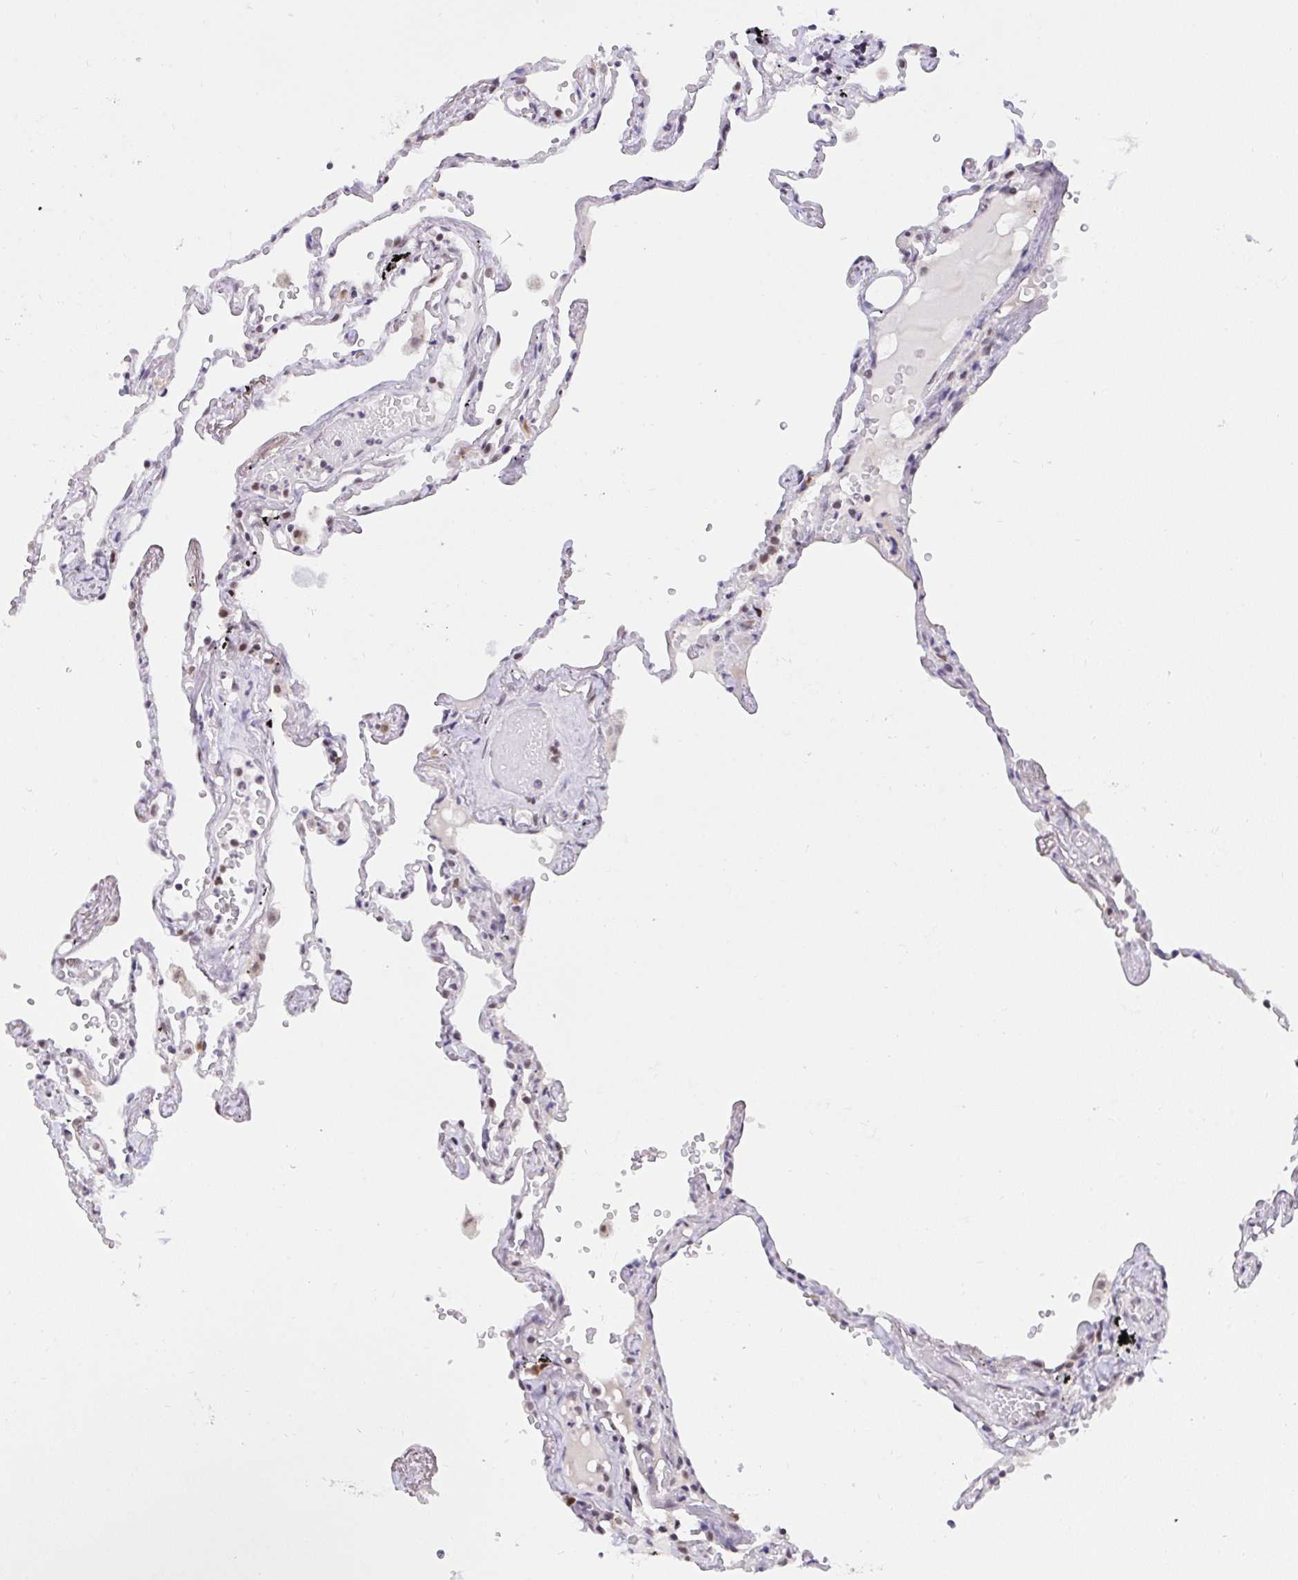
{"staining": {"intensity": "moderate", "quantity": "25%-75%", "location": "nuclear"}, "tissue": "lung", "cell_type": "Alveolar cells", "image_type": "normal", "snomed": [{"axis": "morphology", "description": "Normal tissue, NOS"}, {"axis": "topography", "description": "Lung"}], "caption": "Lung stained for a protein (brown) exhibits moderate nuclear positive staining in approximately 25%-75% of alveolar cells.", "gene": "RFC4", "patient": {"sex": "female", "age": 67}}